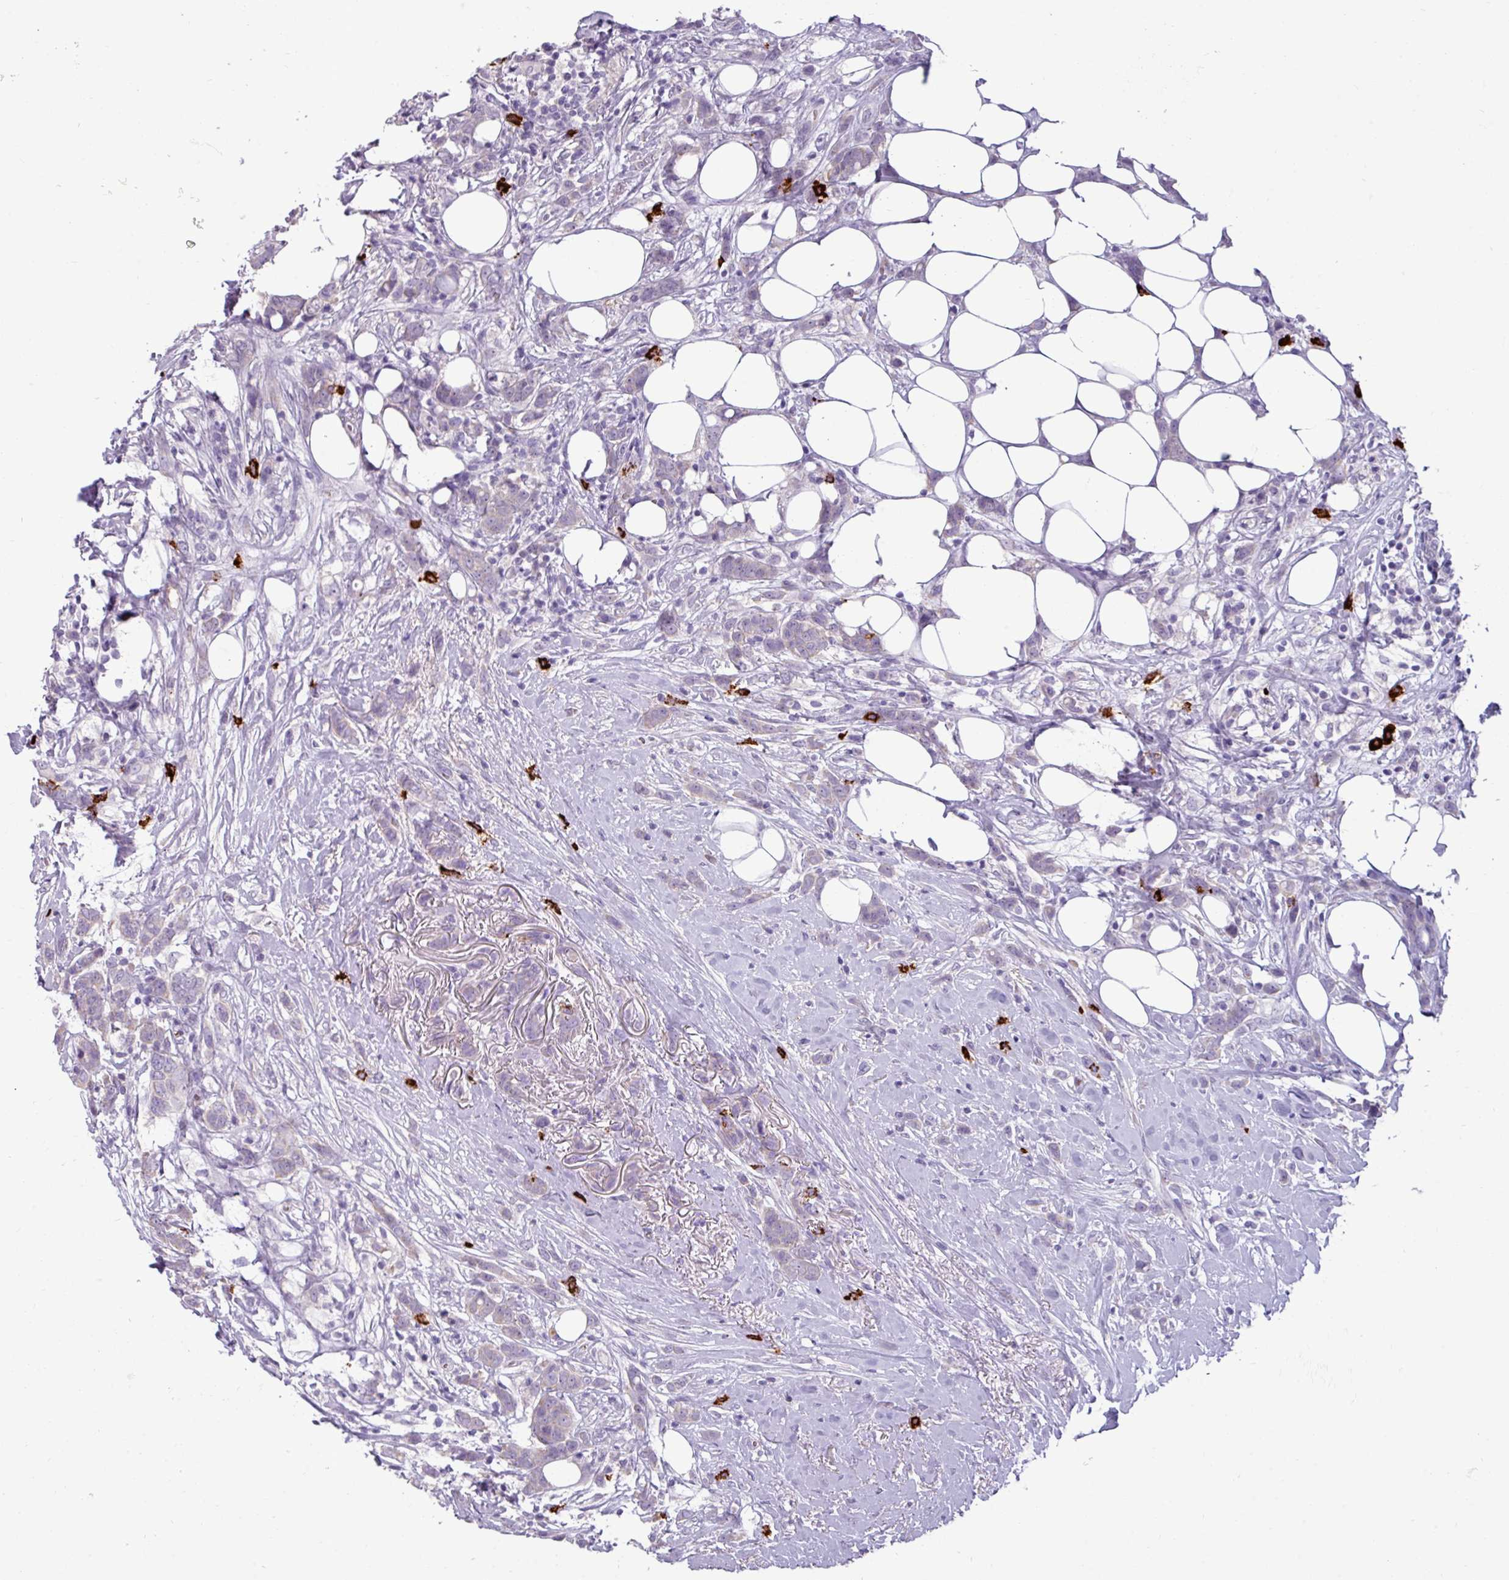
{"staining": {"intensity": "negative", "quantity": "none", "location": "none"}, "tissue": "breast cancer", "cell_type": "Tumor cells", "image_type": "cancer", "snomed": [{"axis": "morphology", "description": "Duct carcinoma"}, {"axis": "topography", "description": "Breast"}], "caption": "DAB (3,3'-diaminobenzidine) immunohistochemical staining of human breast cancer (infiltrating ductal carcinoma) shows no significant expression in tumor cells.", "gene": "TRIM39", "patient": {"sex": "female", "age": 80}}